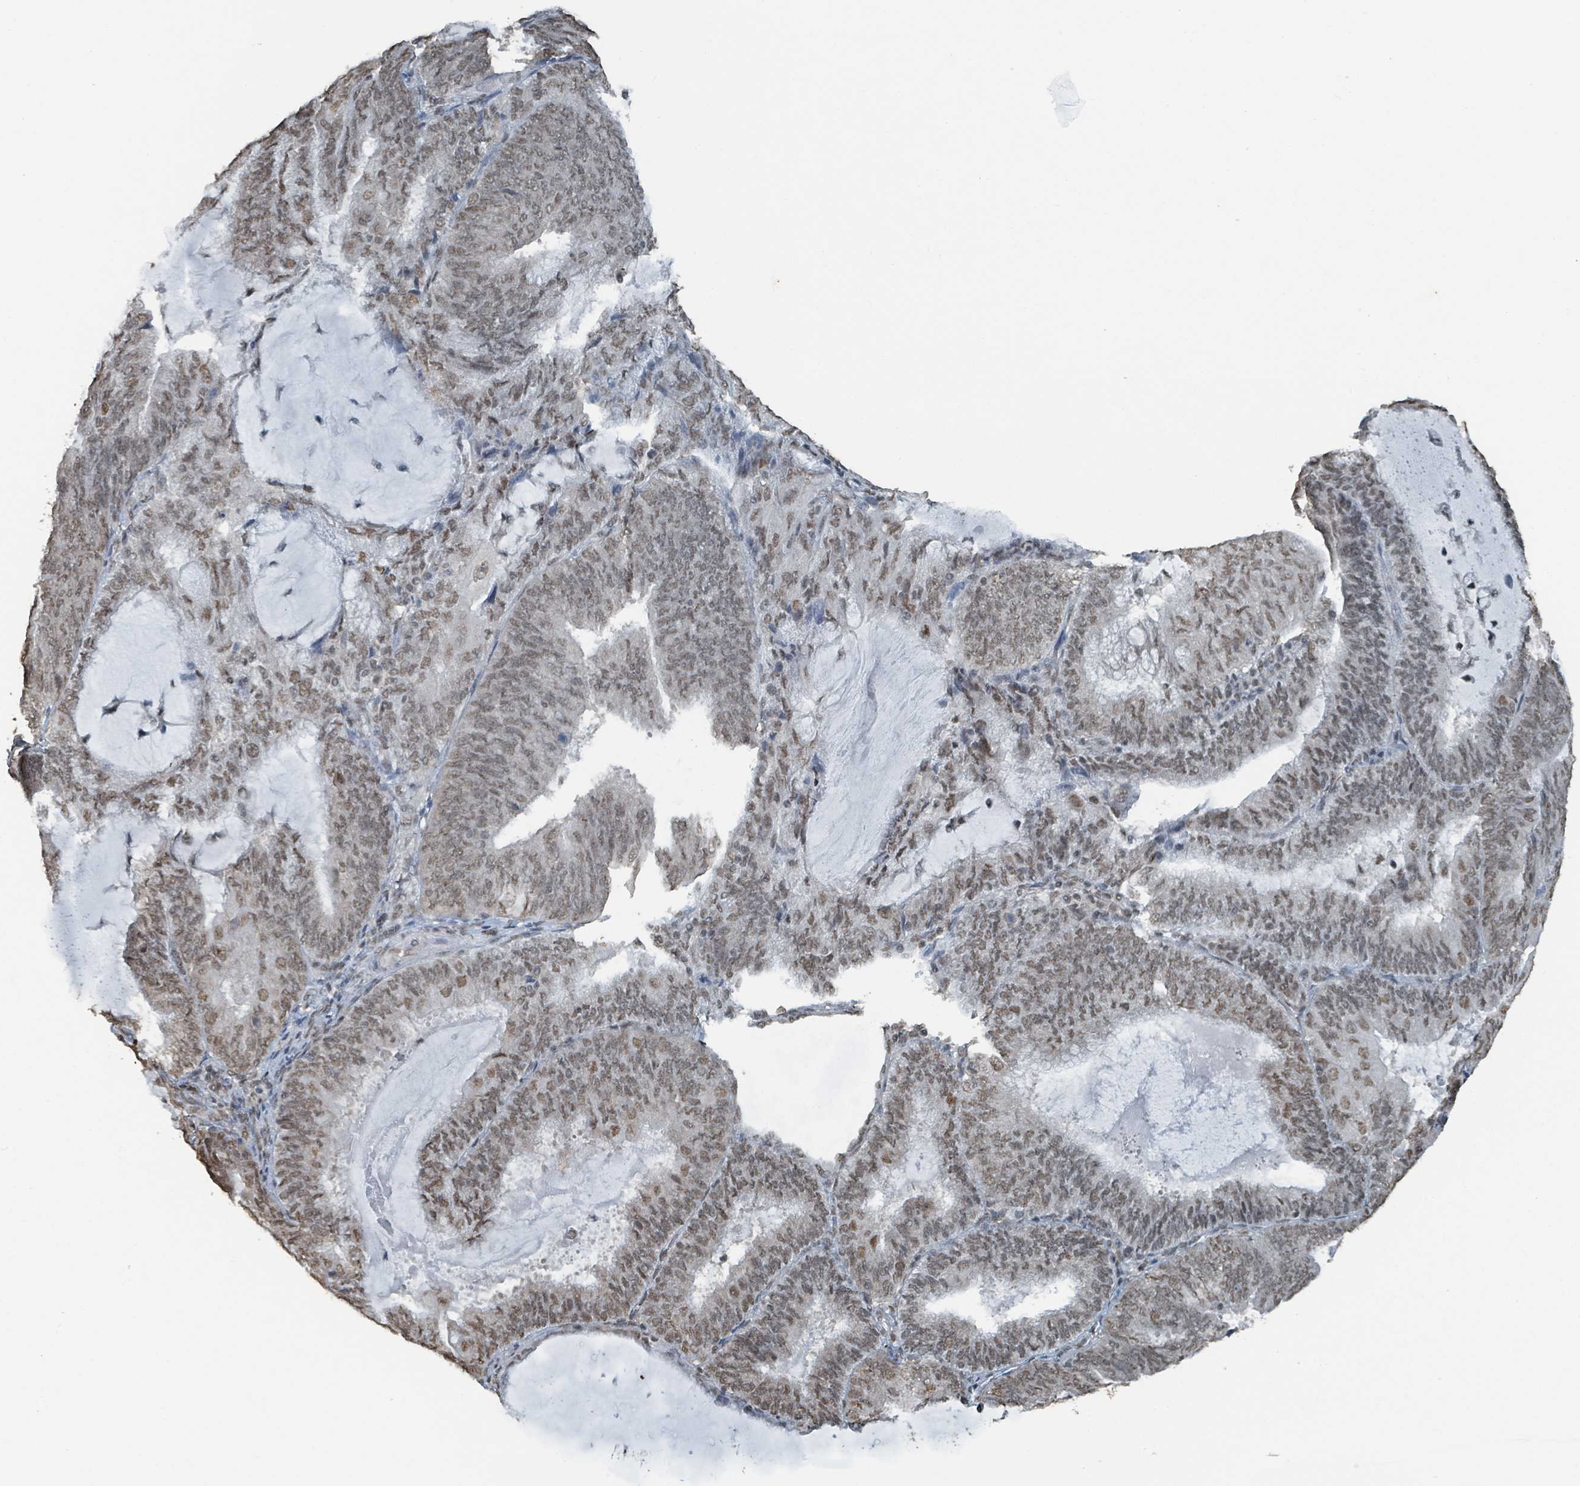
{"staining": {"intensity": "moderate", "quantity": ">75%", "location": "nuclear"}, "tissue": "endometrial cancer", "cell_type": "Tumor cells", "image_type": "cancer", "snomed": [{"axis": "morphology", "description": "Adenocarcinoma, NOS"}, {"axis": "topography", "description": "Endometrium"}], "caption": "Tumor cells reveal moderate nuclear staining in approximately >75% of cells in endometrial cancer (adenocarcinoma). Immunohistochemistry (ihc) stains the protein in brown and the nuclei are stained blue.", "gene": "PHIP", "patient": {"sex": "female", "age": 81}}